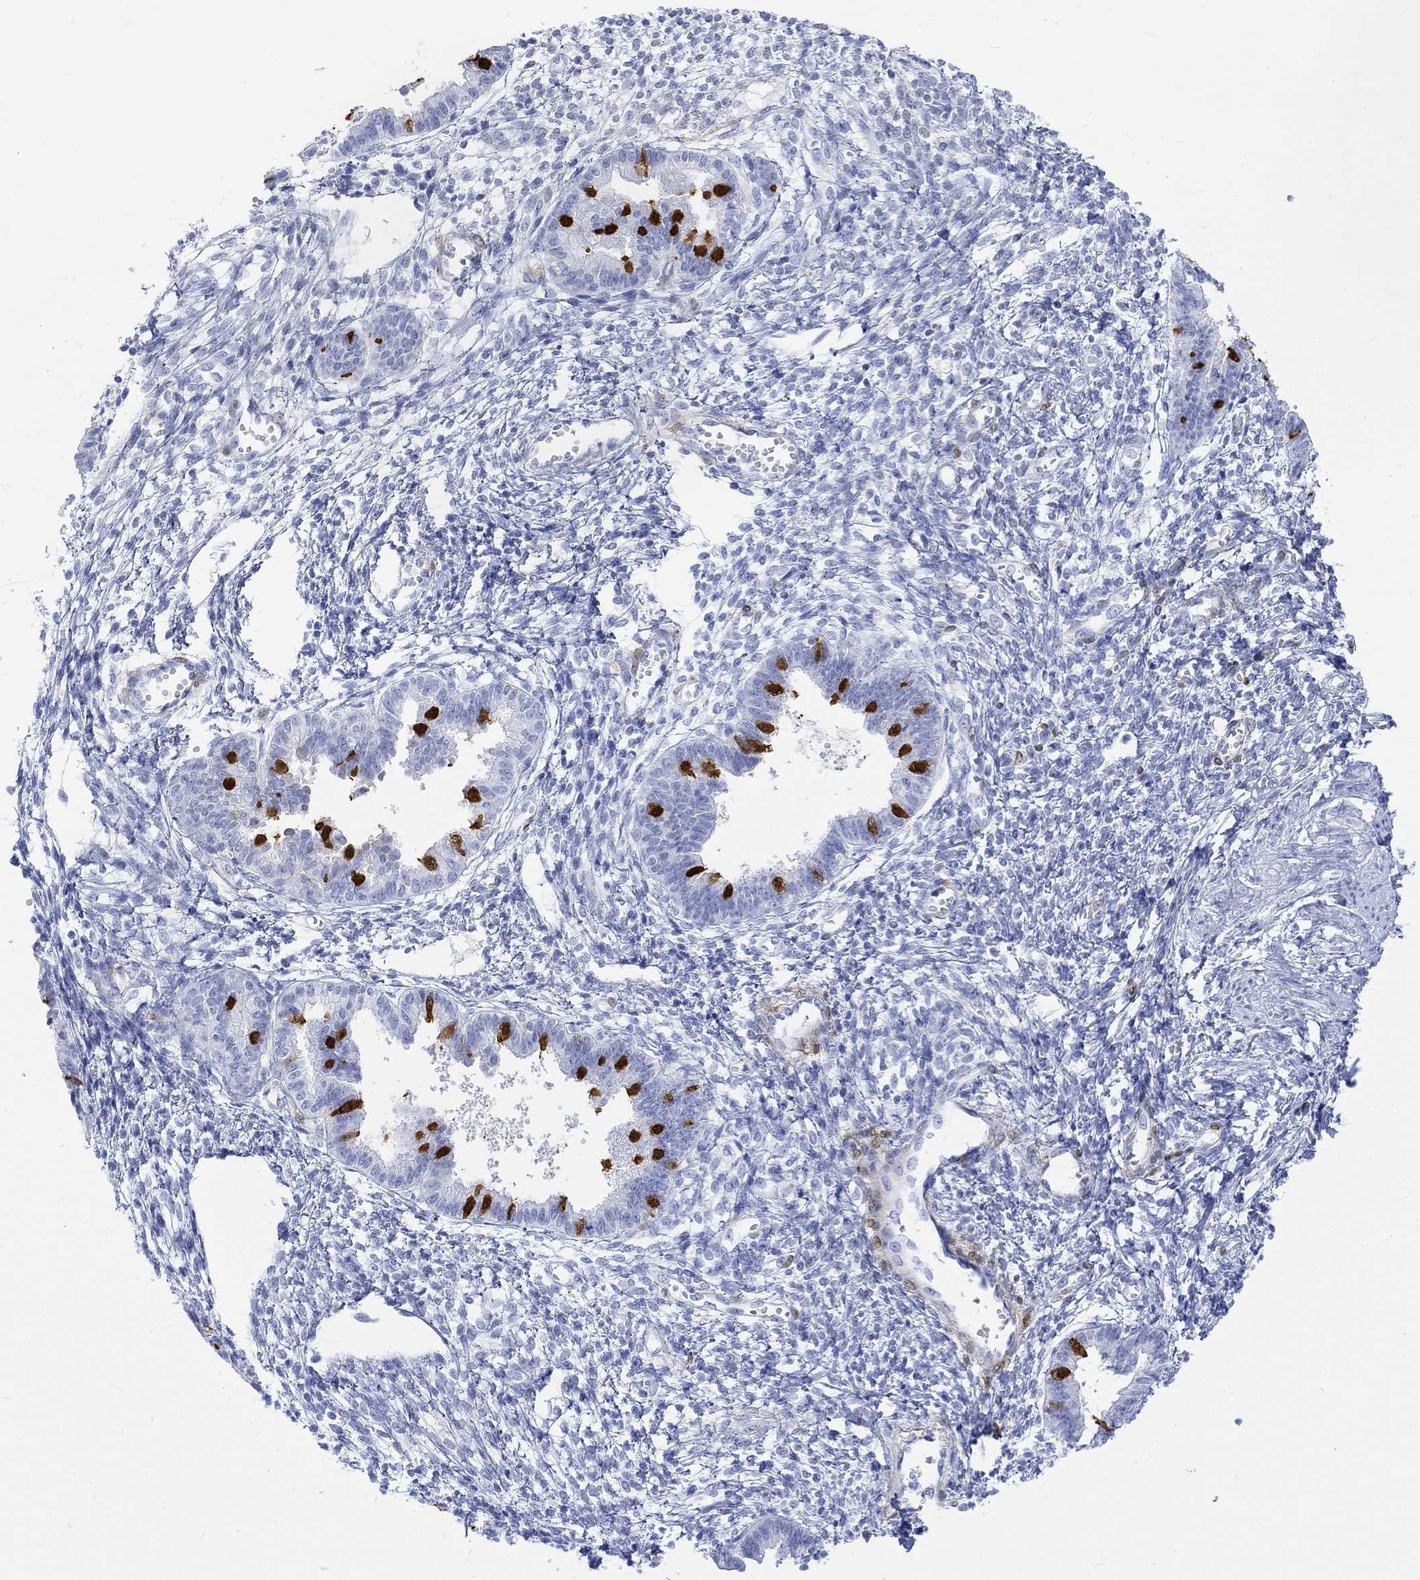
{"staining": {"intensity": "negative", "quantity": "none", "location": "none"}, "tissue": "endometrium", "cell_type": "Cells in endometrial stroma", "image_type": "normal", "snomed": [{"axis": "morphology", "description": "Normal tissue, NOS"}, {"axis": "topography", "description": "Cervix"}, {"axis": "topography", "description": "Endometrium"}], "caption": "Immunohistochemical staining of normal endometrium shows no significant expression in cells in endometrial stroma. The staining is performed using DAB (3,3'-diaminobenzidine) brown chromogen with nuclei counter-stained in using hematoxylin.", "gene": "TPPP3", "patient": {"sex": "female", "age": 37}}